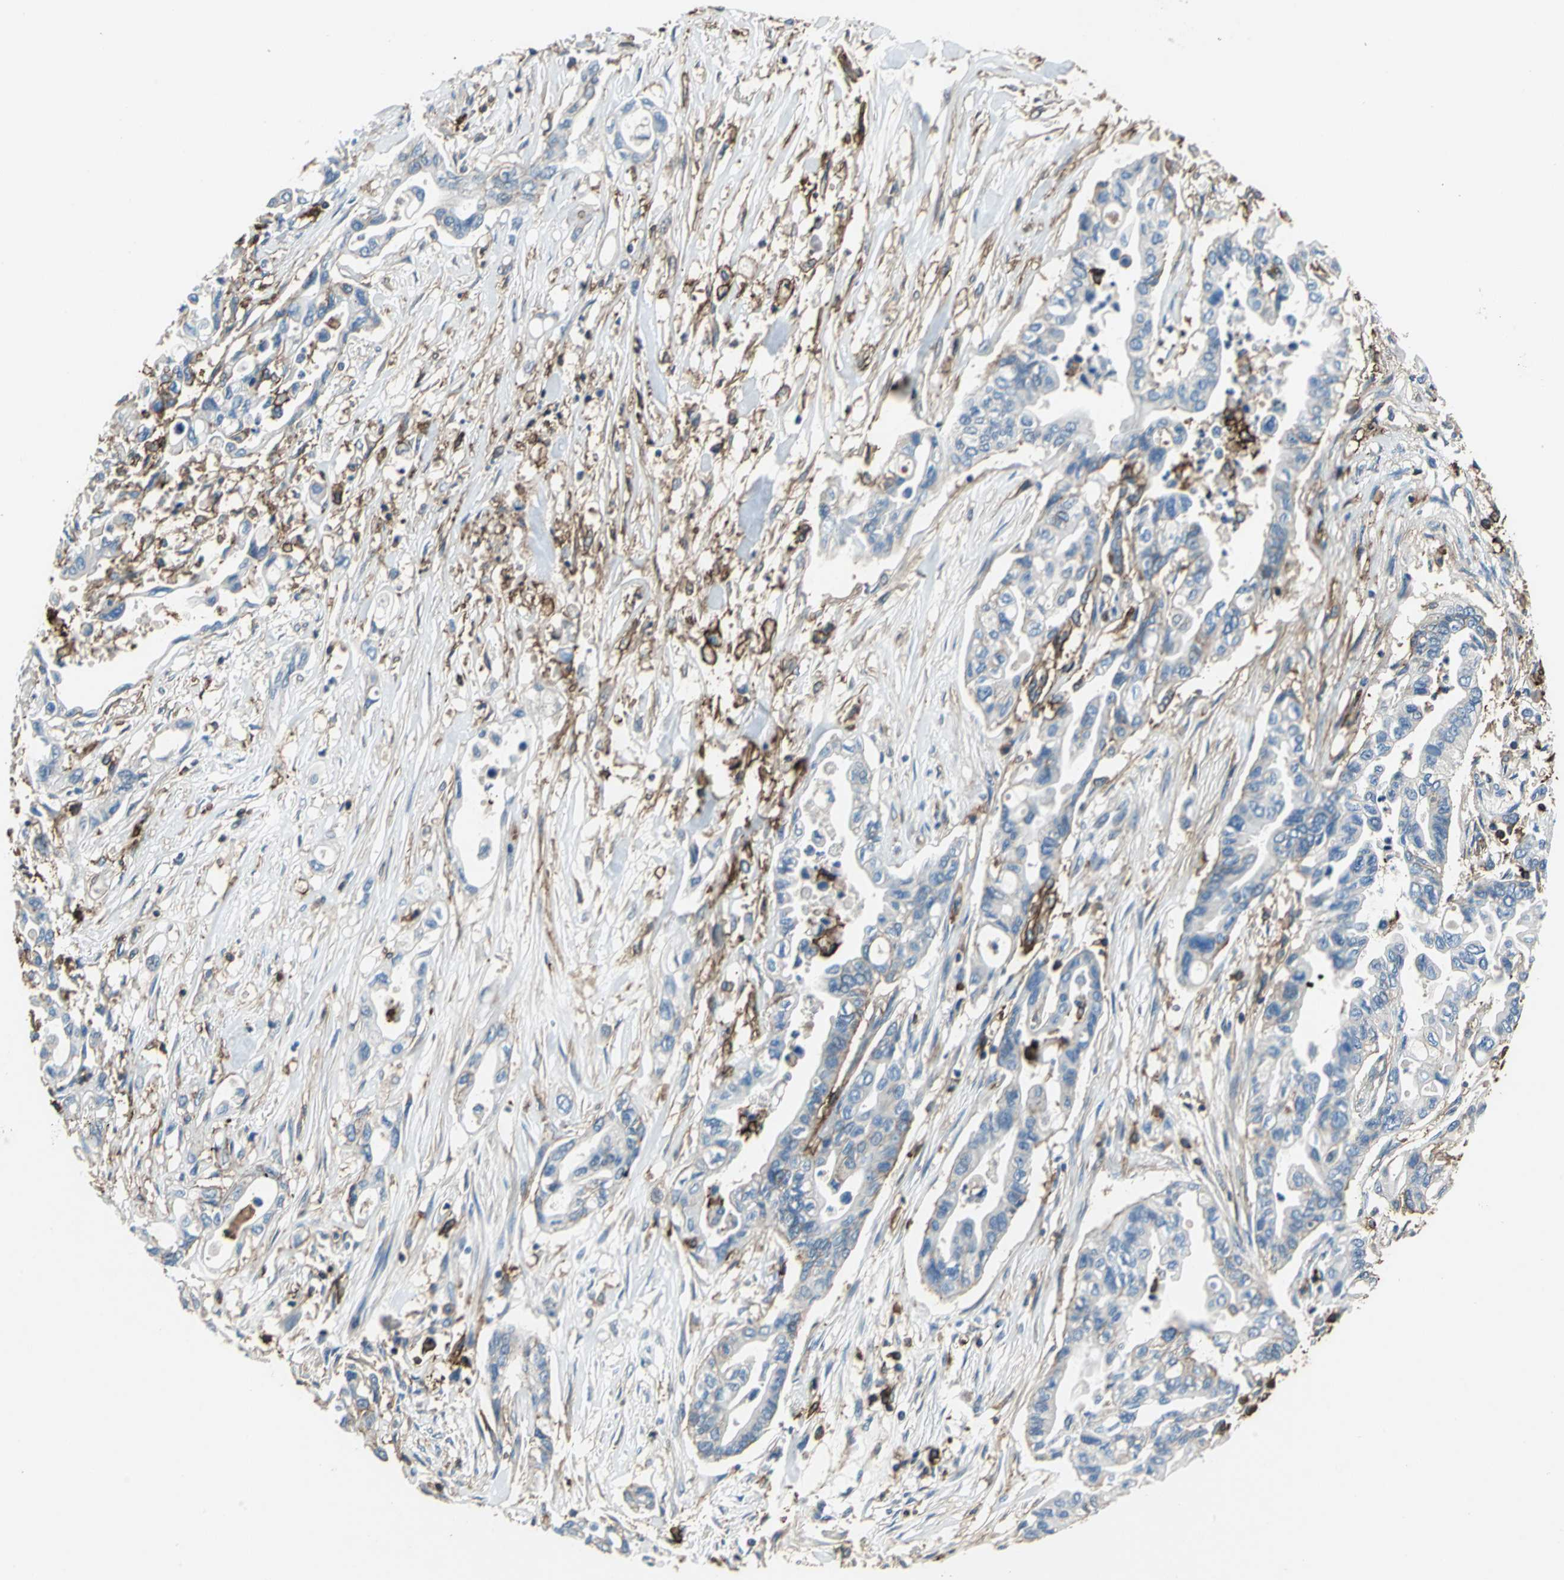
{"staining": {"intensity": "negative", "quantity": "none", "location": "none"}, "tissue": "pancreatic cancer", "cell_type": "Tumor cells", "image_type": "cancer", "snomed": [{"axis": "morphology", "description": "Adenocarcinoma, NOS"}, {"axis": "topography", "description": "Pancreas"}], "caption": "The histopathology image demonstrates no significant expression in tumor cells of pancreatic adenocarcinoma.", "gene": "CD44", "patient": {"sex": "female", "age": 57}}